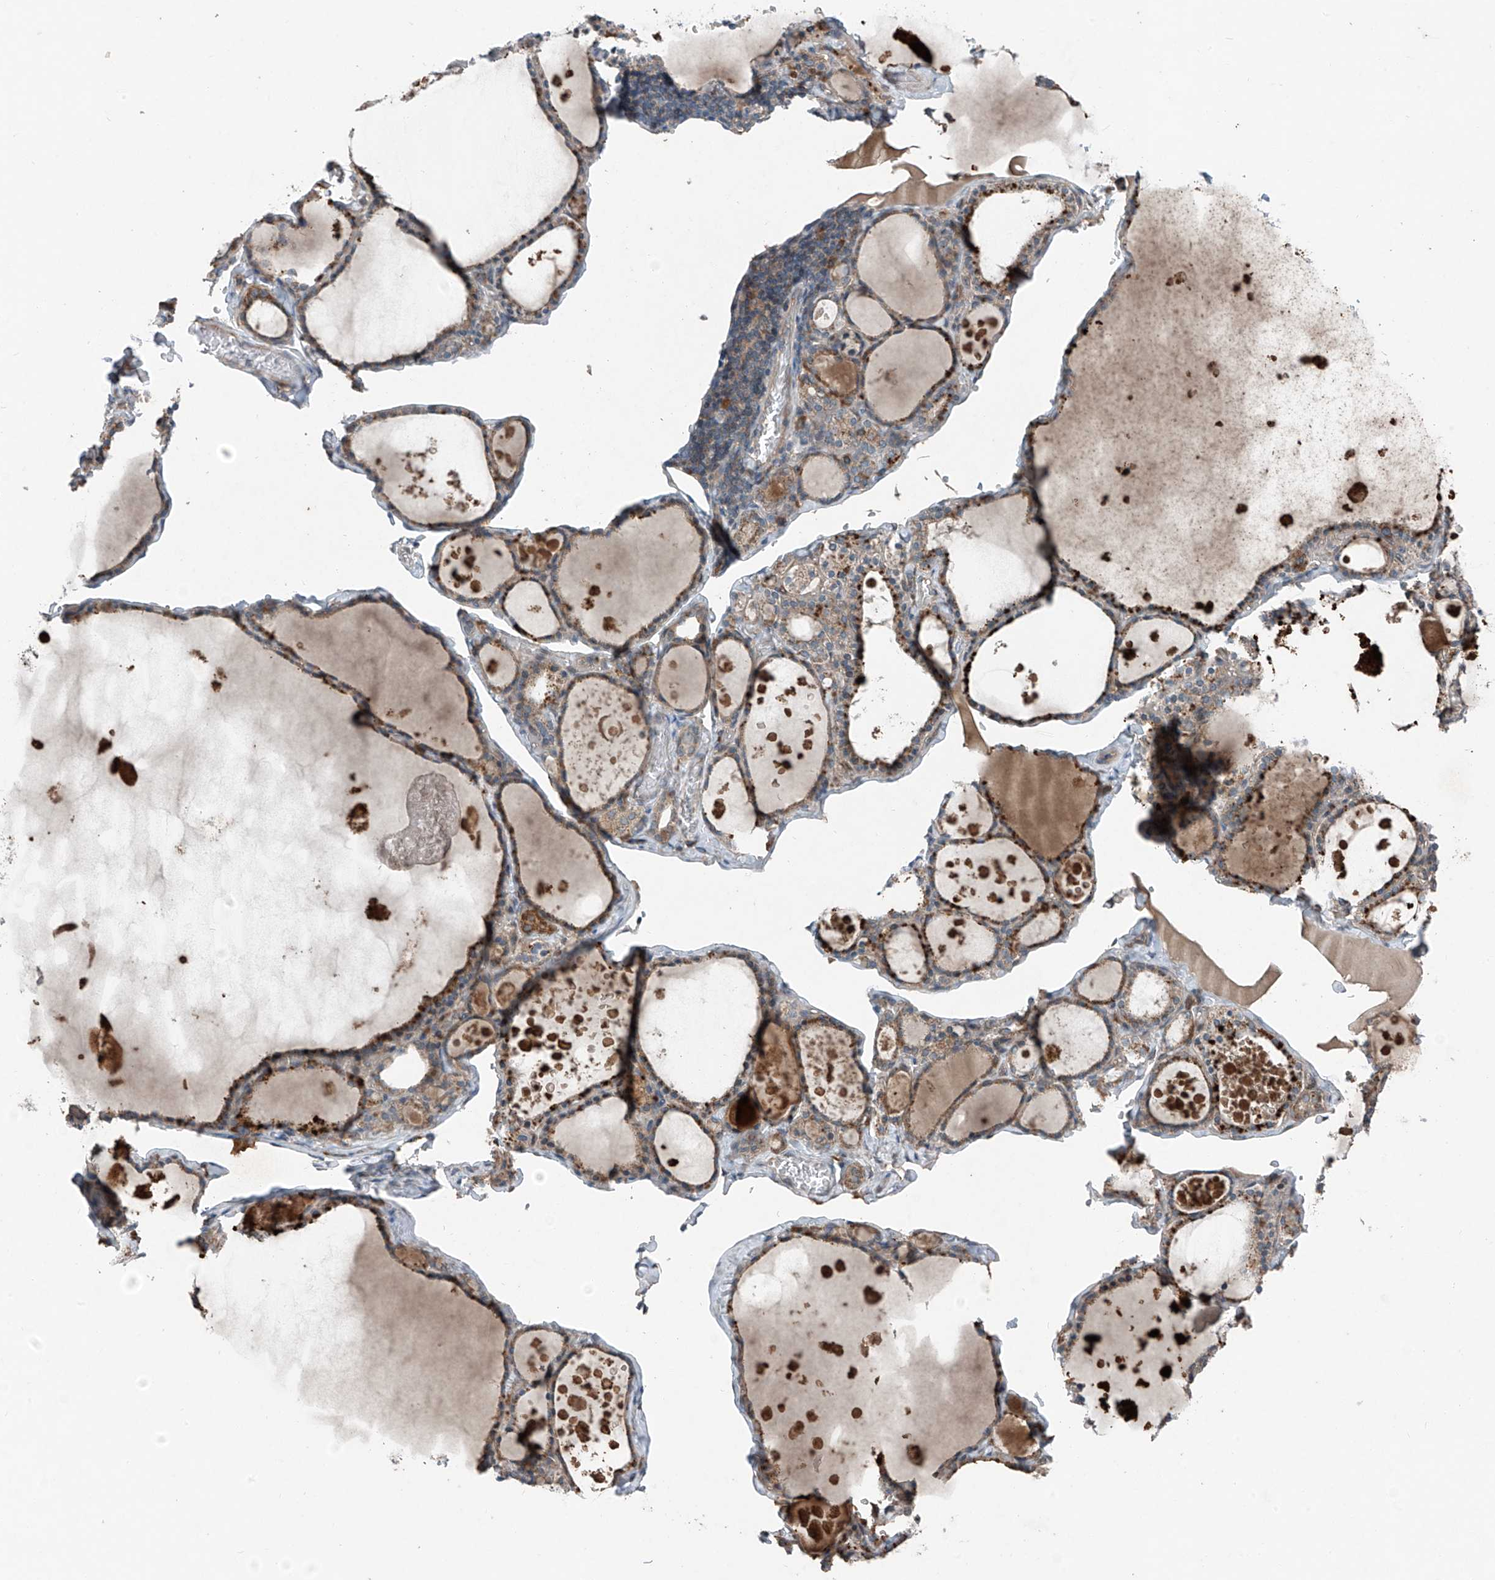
{"staining": {"intensity": "weak", "quantity": ">75%", "location": "cytoplasmic/membranous"}, "tissue": "thyroid gland", "cell_type": "Glandular cells", "image_type": "normal", "snomed": [{"axis": "morphology", "description": "Normal tissue, NOS"}, {"axis": "topography", "description": "Thyroid gland"}], "caption": "Immunohistochemistry (IHC) of benign thyroid gland shows low levels of weak cytoplasmic/membranous staining in about >75% of glandular cells. The staining is performed using DAB brown chromogen to label protein expression. The nuclei are counter-stained blue using hematoxylin.", "gene": "FOXRED2", "patient": {"sex": "male", "age": 56}}